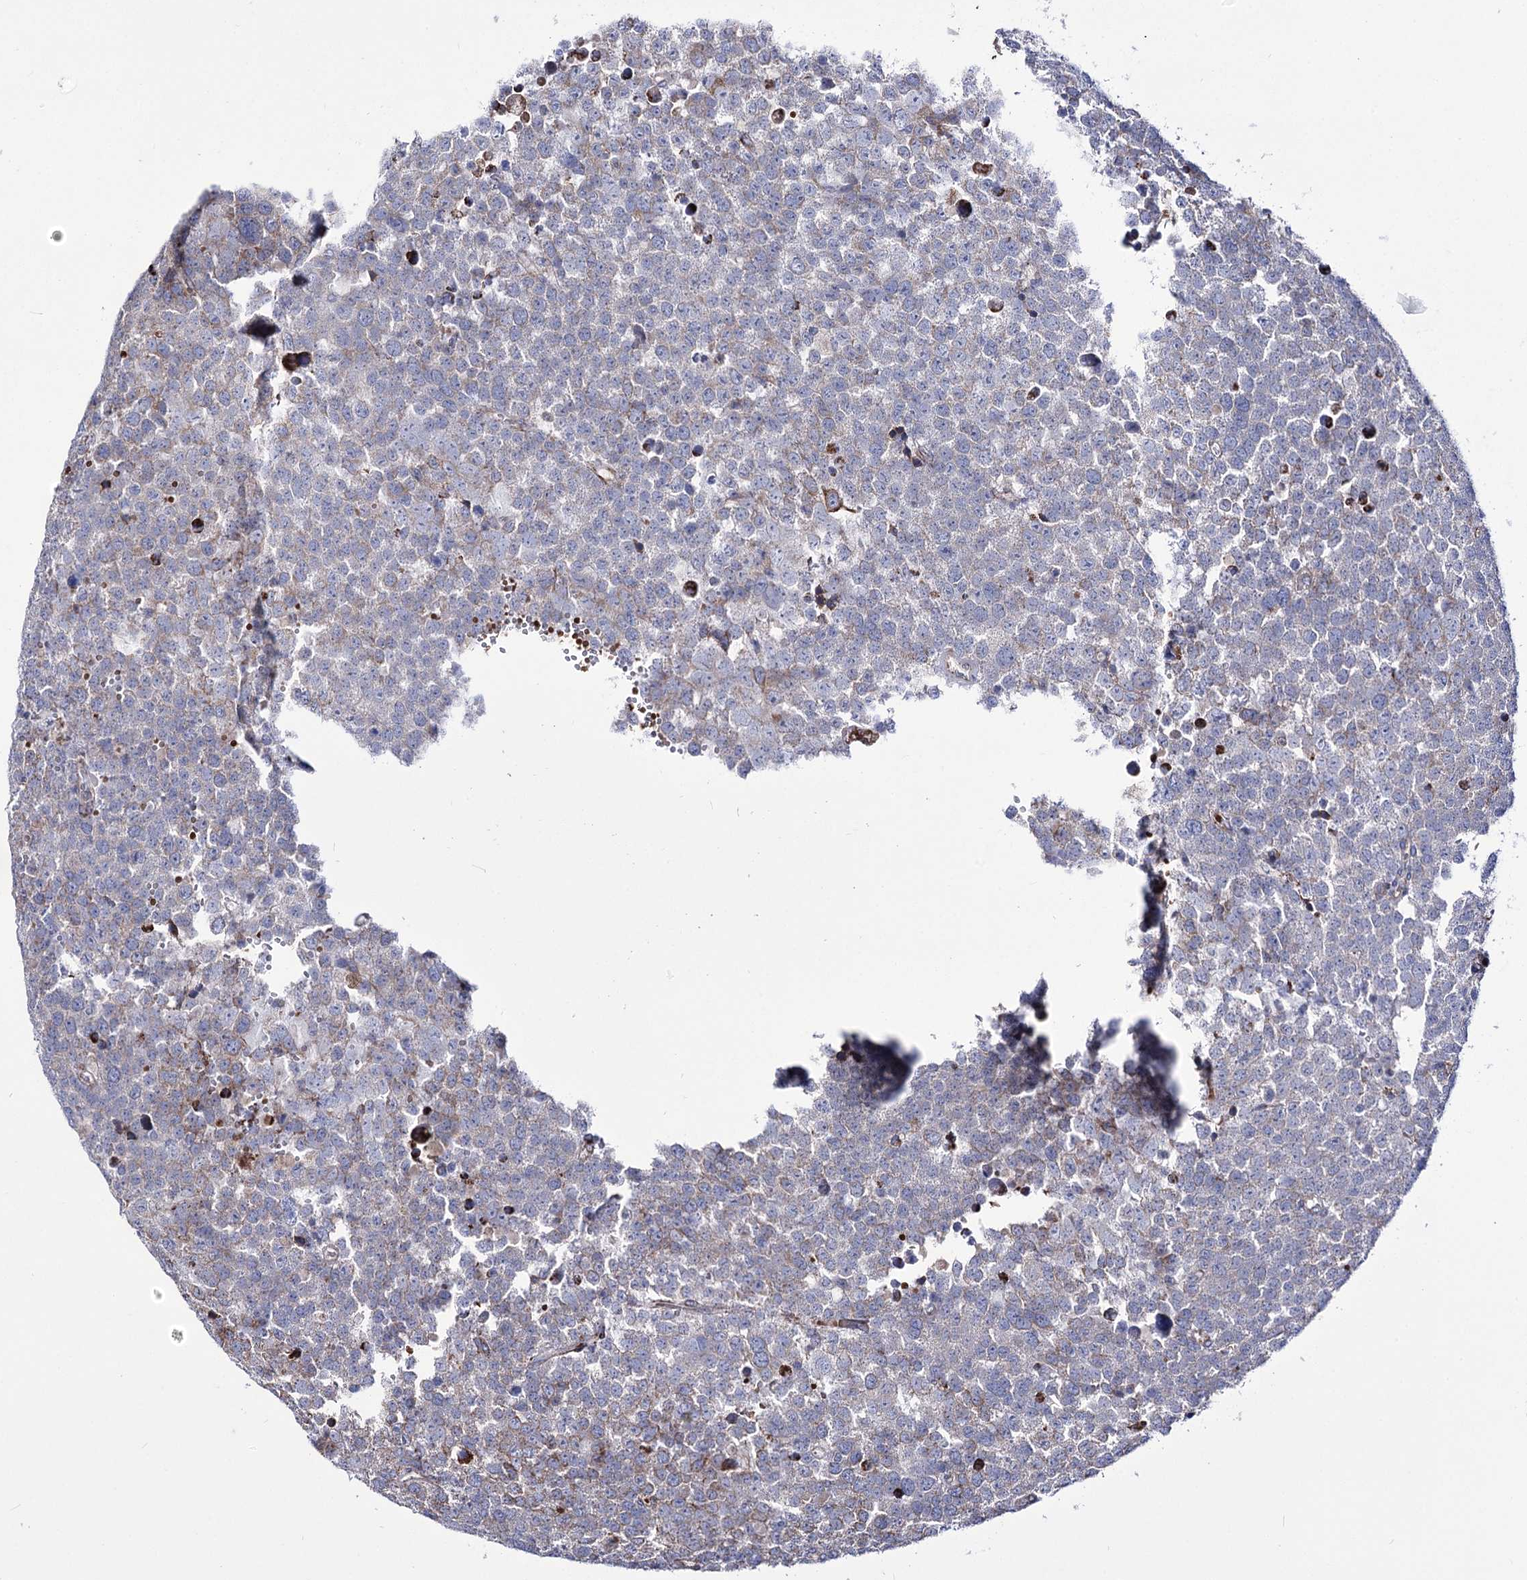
{"staining": {"intensity": "negative", "quantity": "none", "location": "none"}, "tissue": "testis cancer", "cell_type": "Tumor cells", "image_type": "cancer", "snomed": [{"axis": "morphology", "description": "Seminoma, NOS"}, {"axis": "topography", "description": "Testis"}], "caption": "This photomicrograph is of testis cancer stained with immunohistochemistry to label a protein in brown with the nuclei are counter-stained blue. There is no positivity in tumor cells.", "gene": "OSBPL5", "patient": {"sex": "male", "age": 71}}